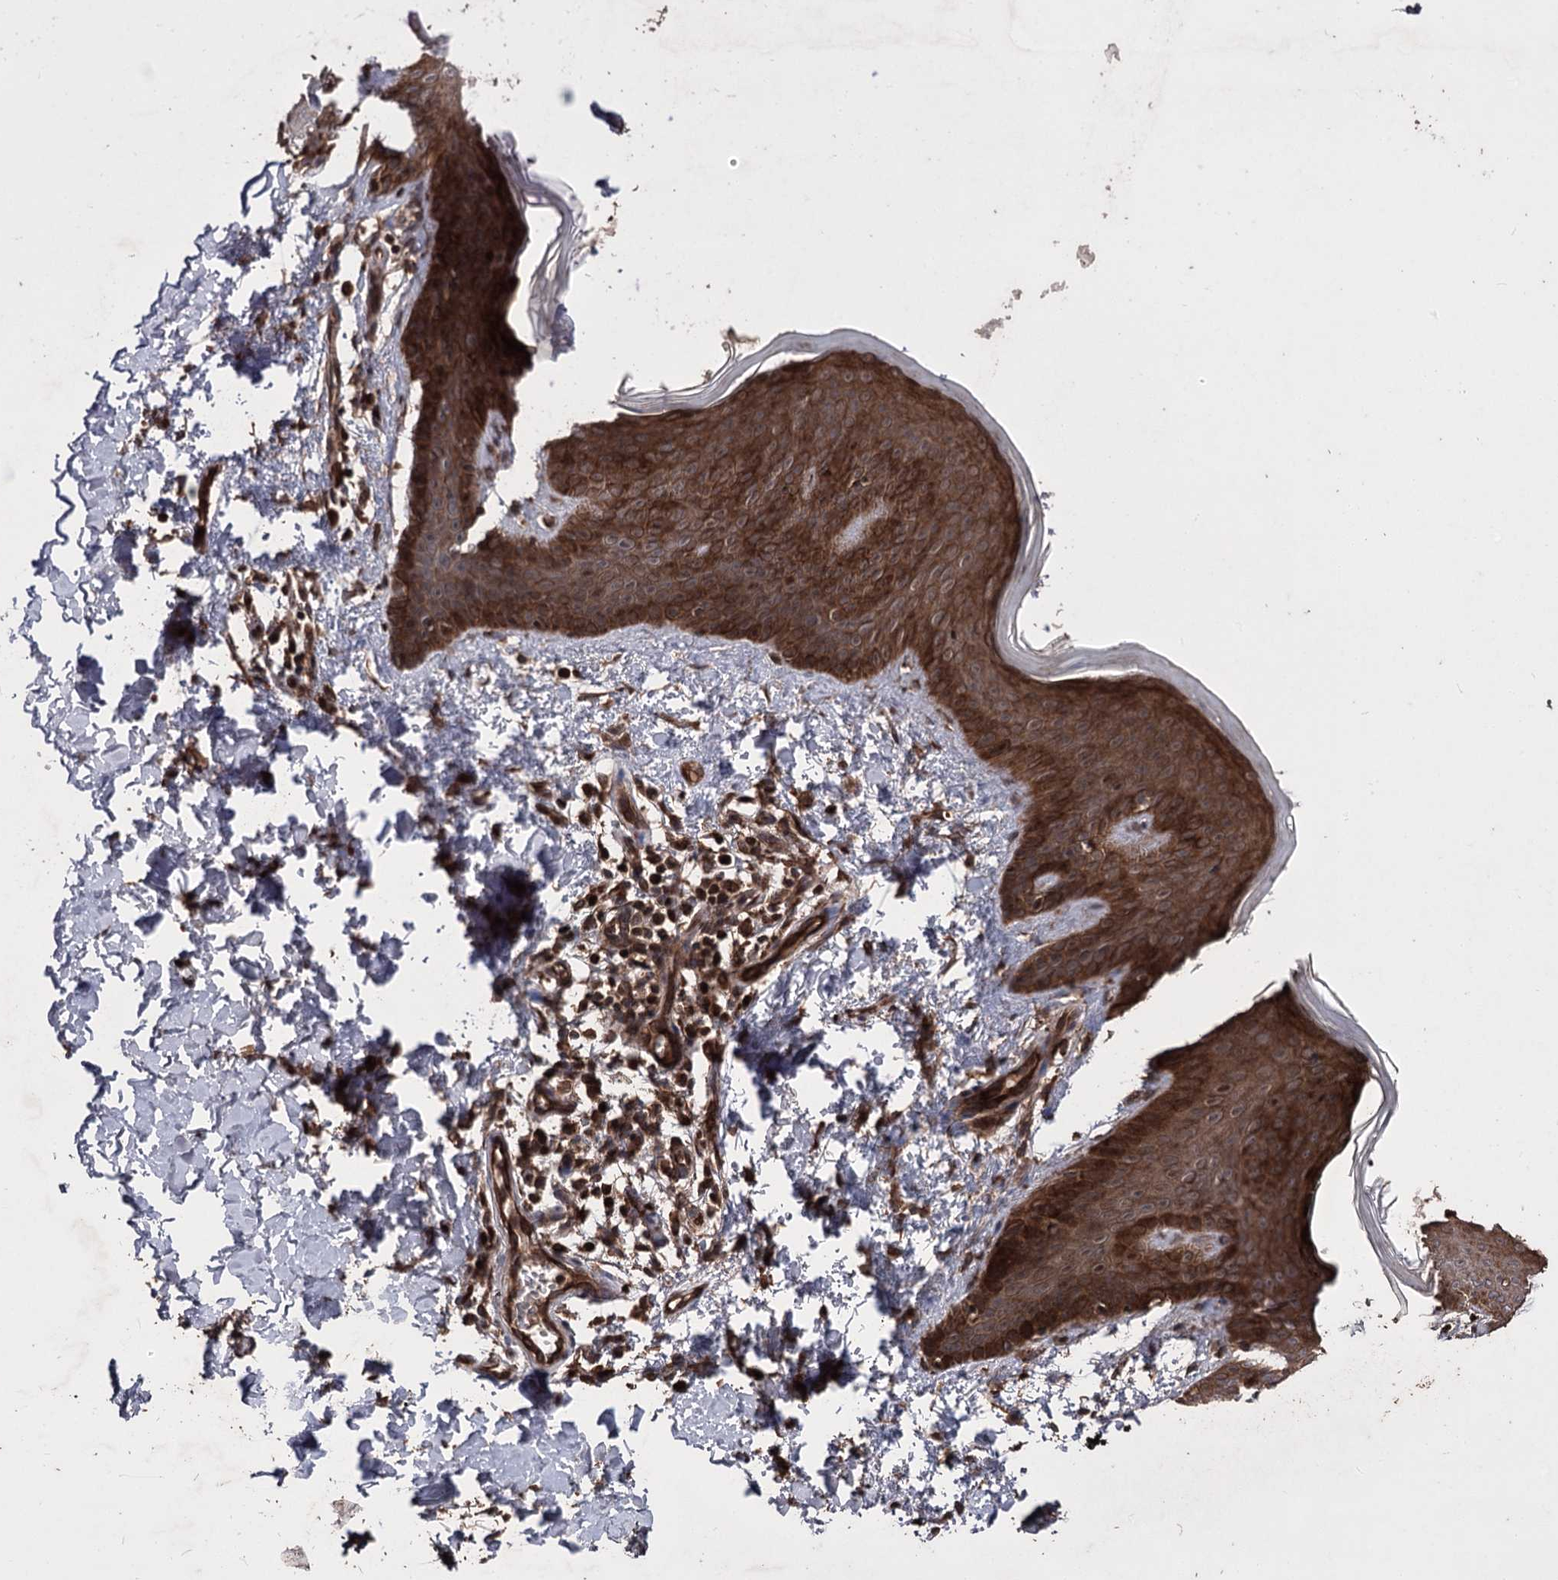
{"staining": {"intensity": "moderate", "quantity": ">75%", "location": "cytoplasmic/membranous"}, "tissue": "skin", "cell_type": "Fibroblasts", "image_type": "normal", "snomed": [{"axis": "morphology", "description": "Normal tissue, NOS"}, {"axis": "topography", "description": "Skin"}], "caption": "Immunohistochemical staining of benign human skin exhibits medium levels of moderate cytoplasmic/membranous expression in about >75% of fibroblasts. The protein is shown in brown color, while the nuclei are stained blue.", "gene": "RASSF3", "patient": {"sex": "male", "age": 36}}